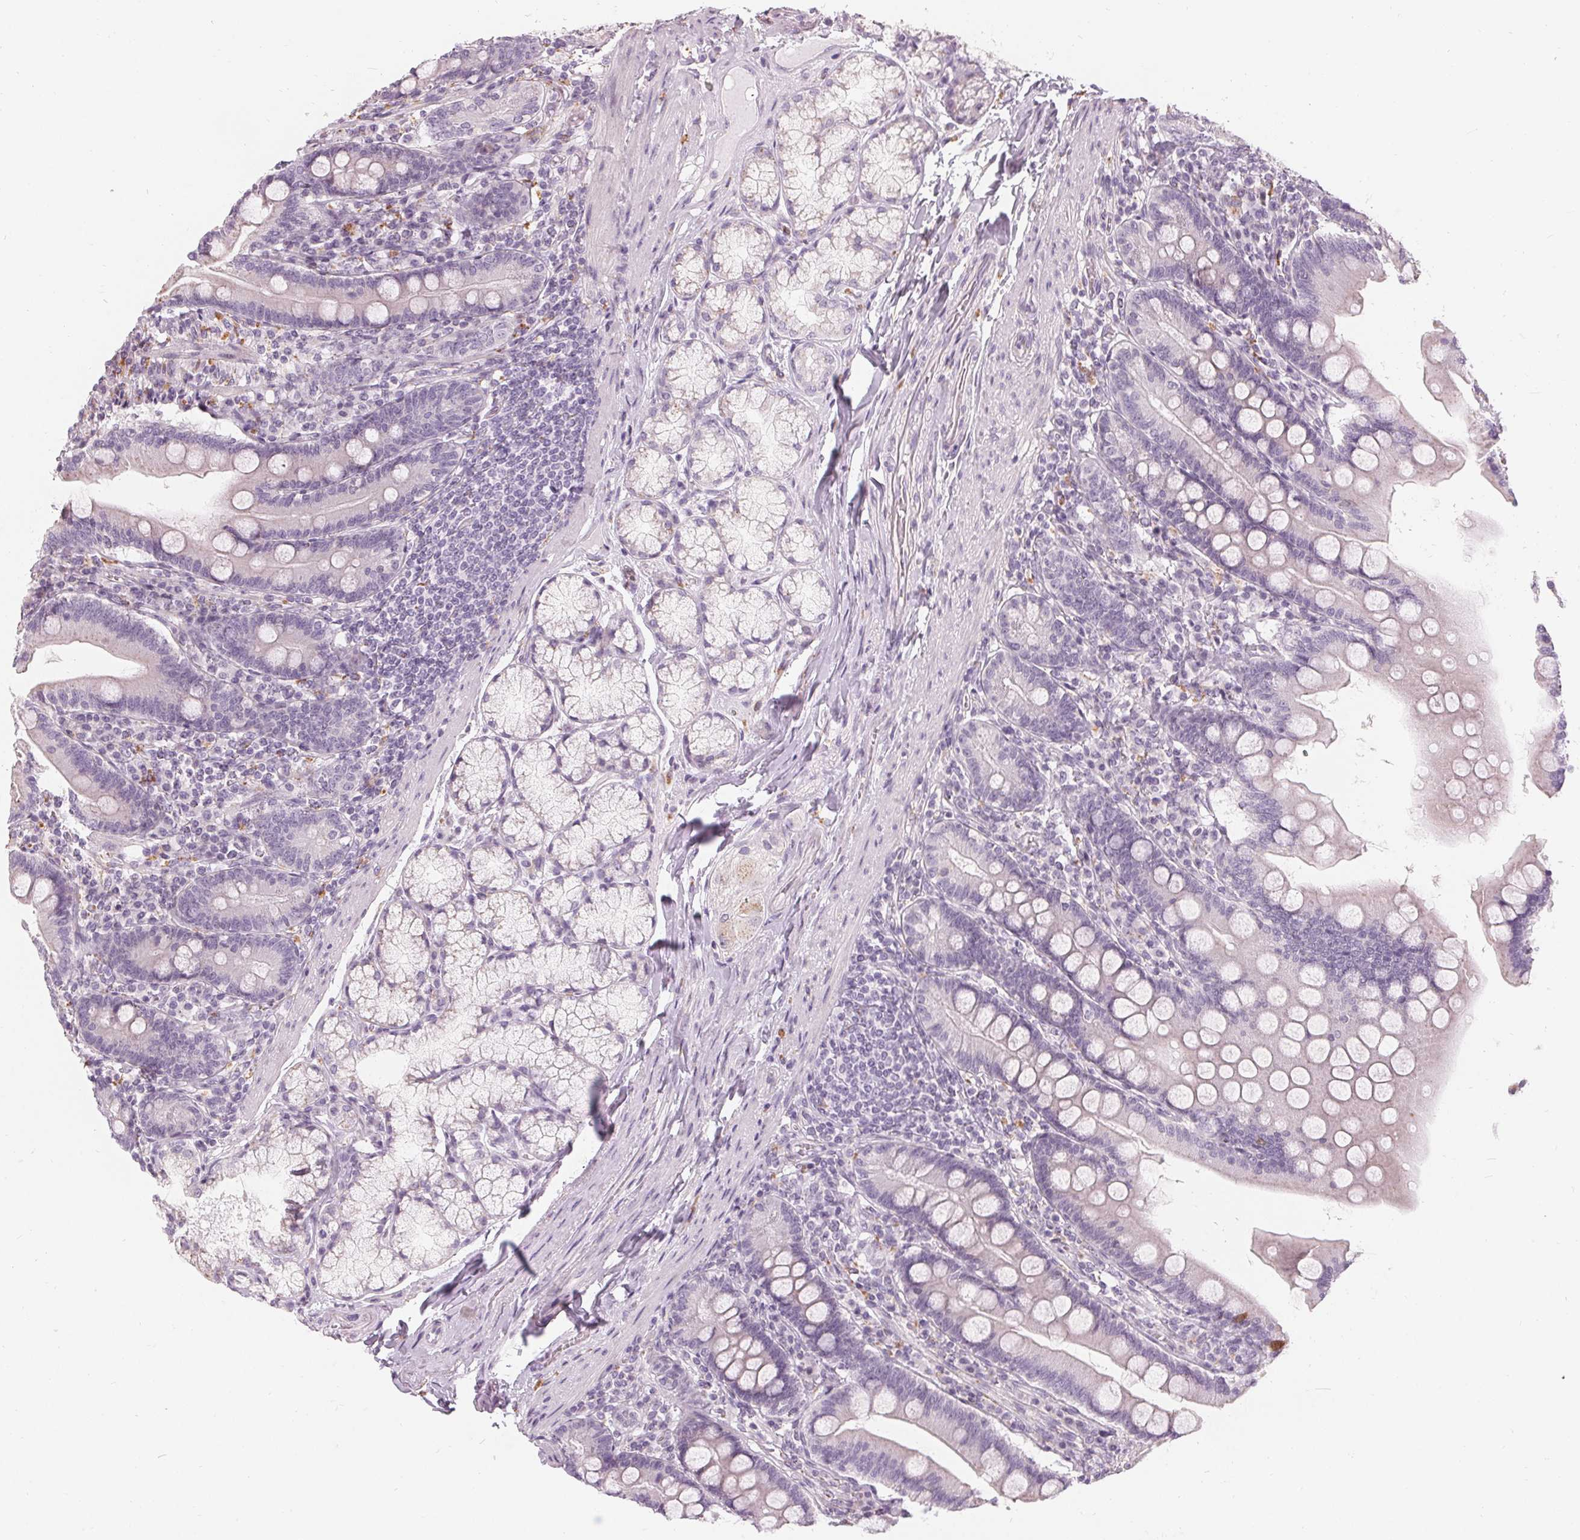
{"staining": {"intensity": "weak", "quantity": "<25%", "location": "cytoplasmic/membranous"}, "tissue": "duodenum", "cell_type": "Glandular cells", "image_type": "normal", "snomed": [{"axis": "morphology", "description": "Normal tissue, NOS"}, {"axis": "topography", "description": "Duodenum"}], "caption": "Protein analysis of normal duodenum exhibits no significant staining in glandular cells. The staining was performed using DAB to visualize the protein expression in brown, while the nuclei were stained in blue with hematoxylin (Magnification: 20x).", "gene": "HOPX", "patient": {"sex": "female", "age": 67}}